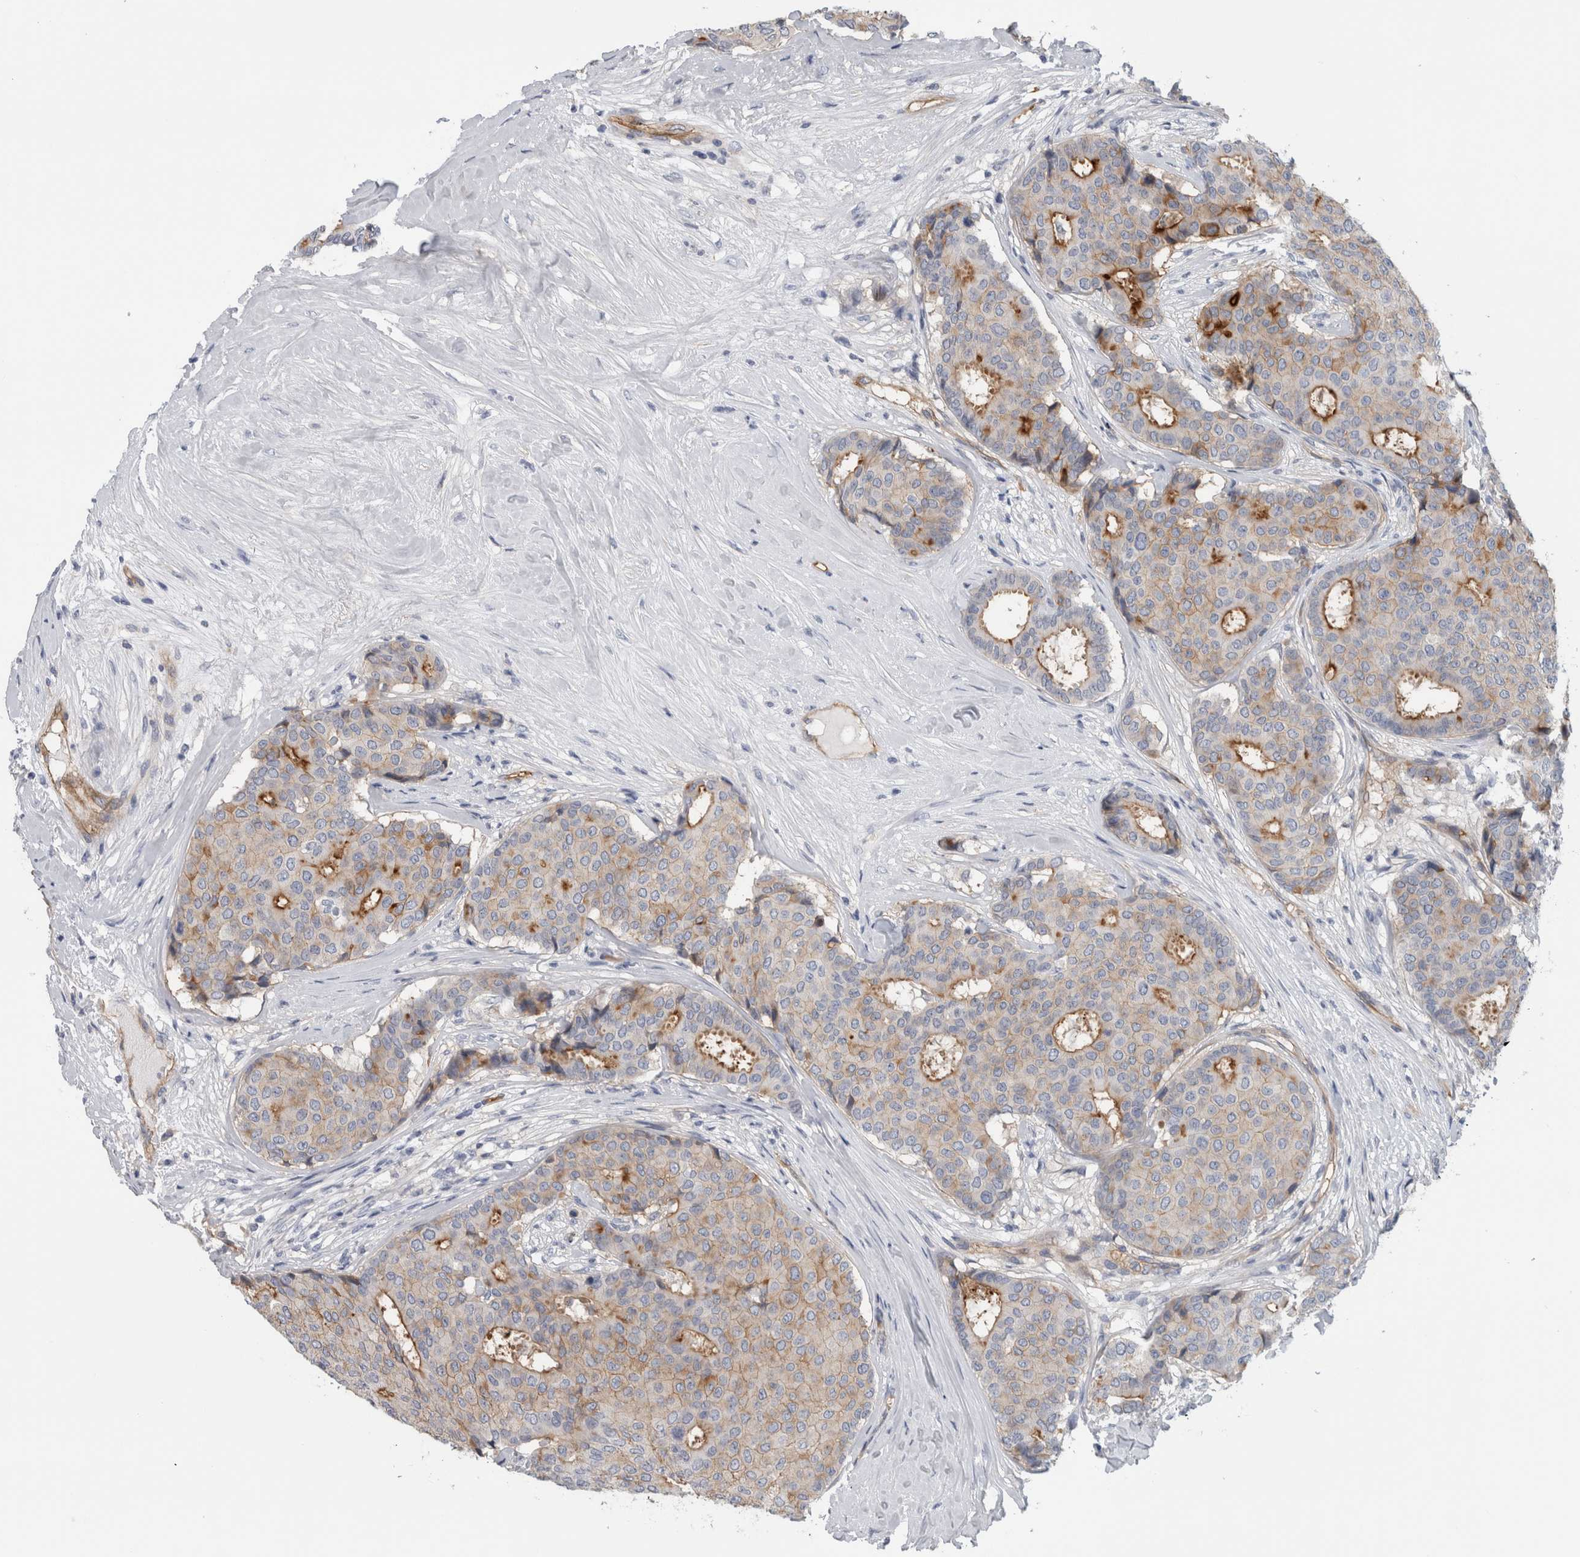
{"staining": {"intensity": "moderate", "quantity": "<25%", "location": "cytoplasmic/membranous"}, "tissue": "breast cancer", "cell_type": "Tumor cells", "image_type": "cancer", "snomed": [{"axis": "morphology", "description": "Duct carcinoma"}, {"axis": "topography", "description": "Breast"}], "caption": "IHC staining of breast cancer (intraductal carcinoma), which exhibits low levels of moderate cytoplasmic/membranous expression in about <25% of tumor cells indicating moderate cytoplasmic/membranous protein positivity. The staining was performed using DAB (3,3'-diaminobenzidine) (brown) for protein detection and nuclei were counterstained in hematoxylin (blue).", "gene": "CD59", "patient": {"sex": "female", "age": 75}}